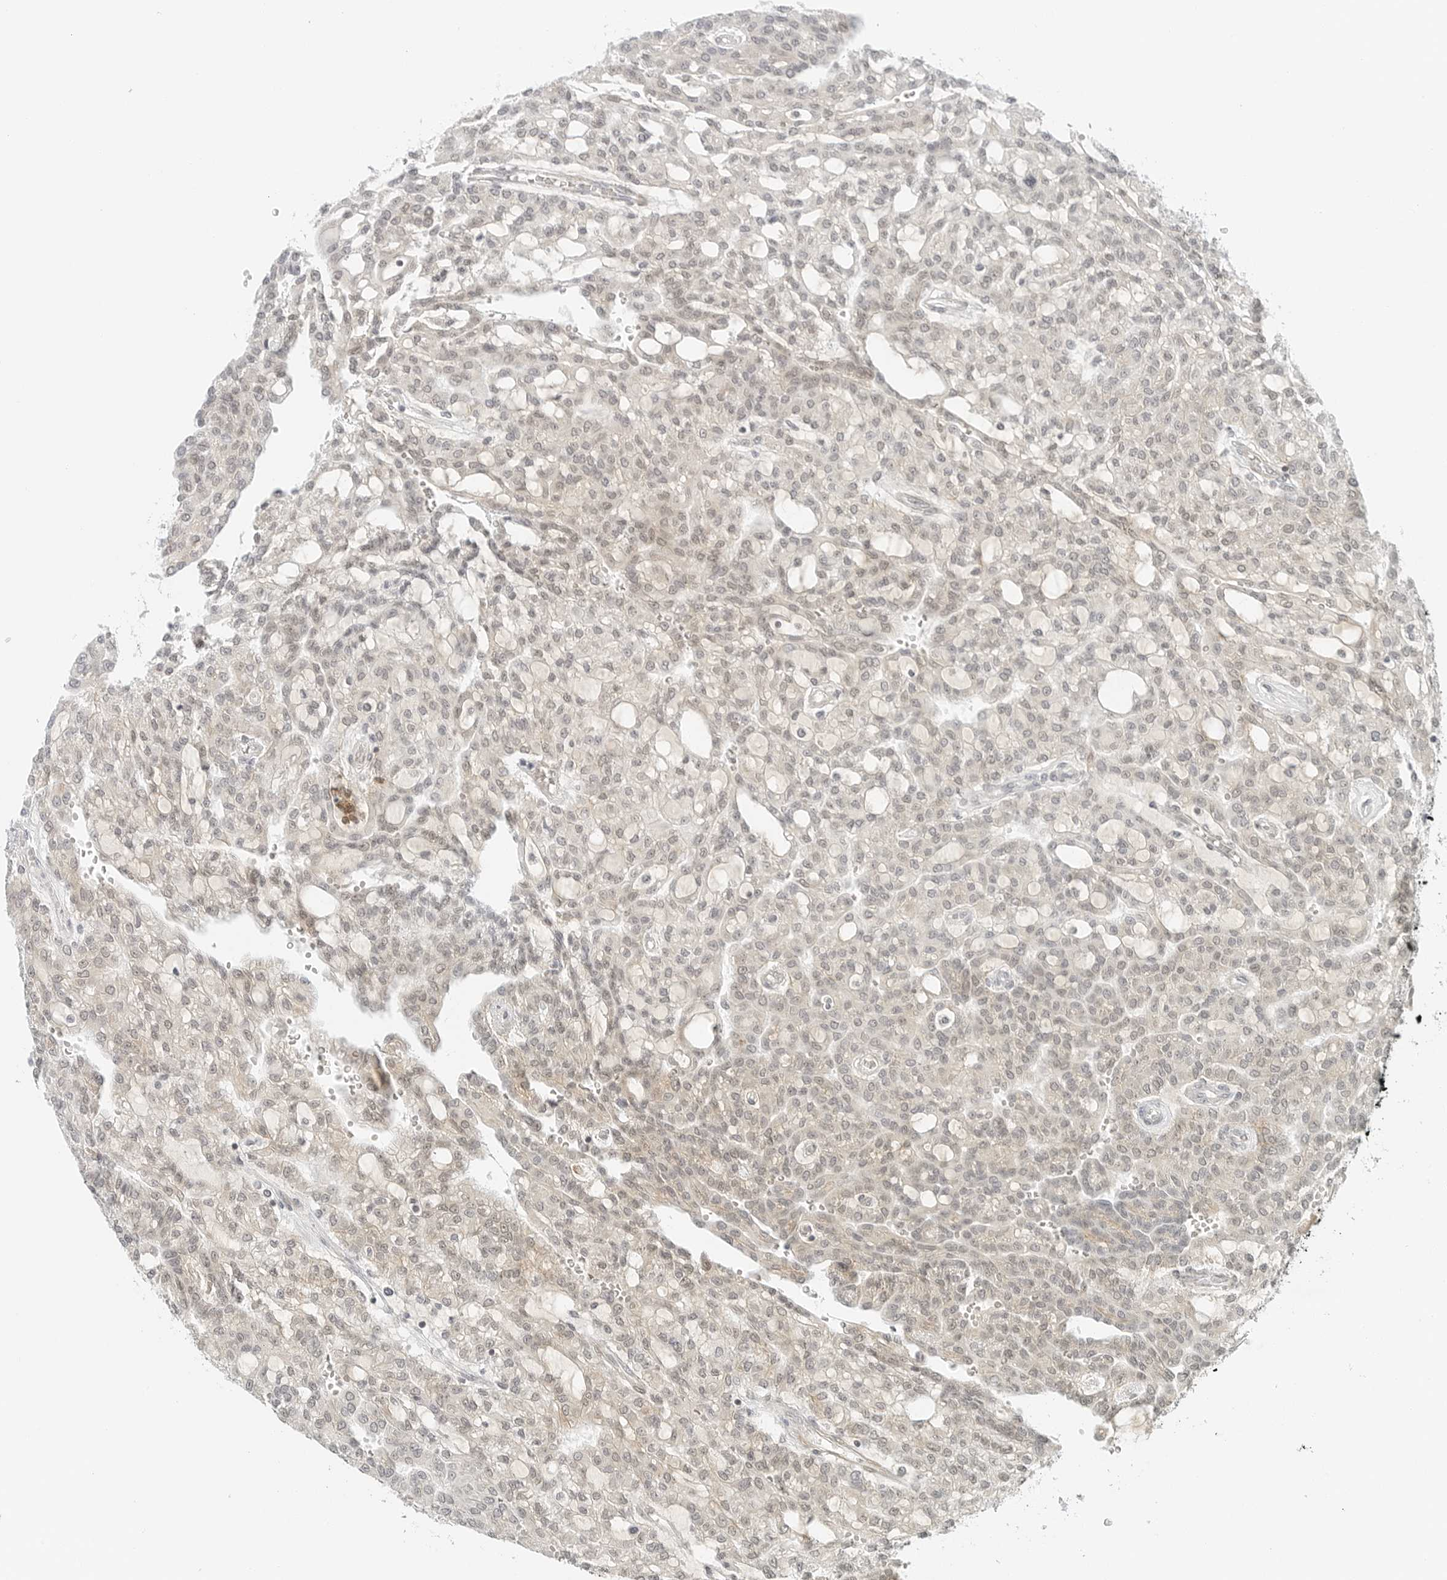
{"staining": {"intensity": "weak", "quantity": "25%-75%", "location": "nuclear"}, "tissue": "renal cancer", "cell_type": "Tumor cells", "image_type": "cancer", "snomed": [{"axis": "morphology", "description": "Adenocarcinoma, NOS"}, {"axis": "topography", "description": "Kidney"}], "caption": "The histopathology image displays immunohistochemical staining of renal cancer. There is weak nuclear staining is identified in approximately 25%-75% of tumor cells.", "gene": "NEO1", "patient": {"sex": "male", "age": 63}}